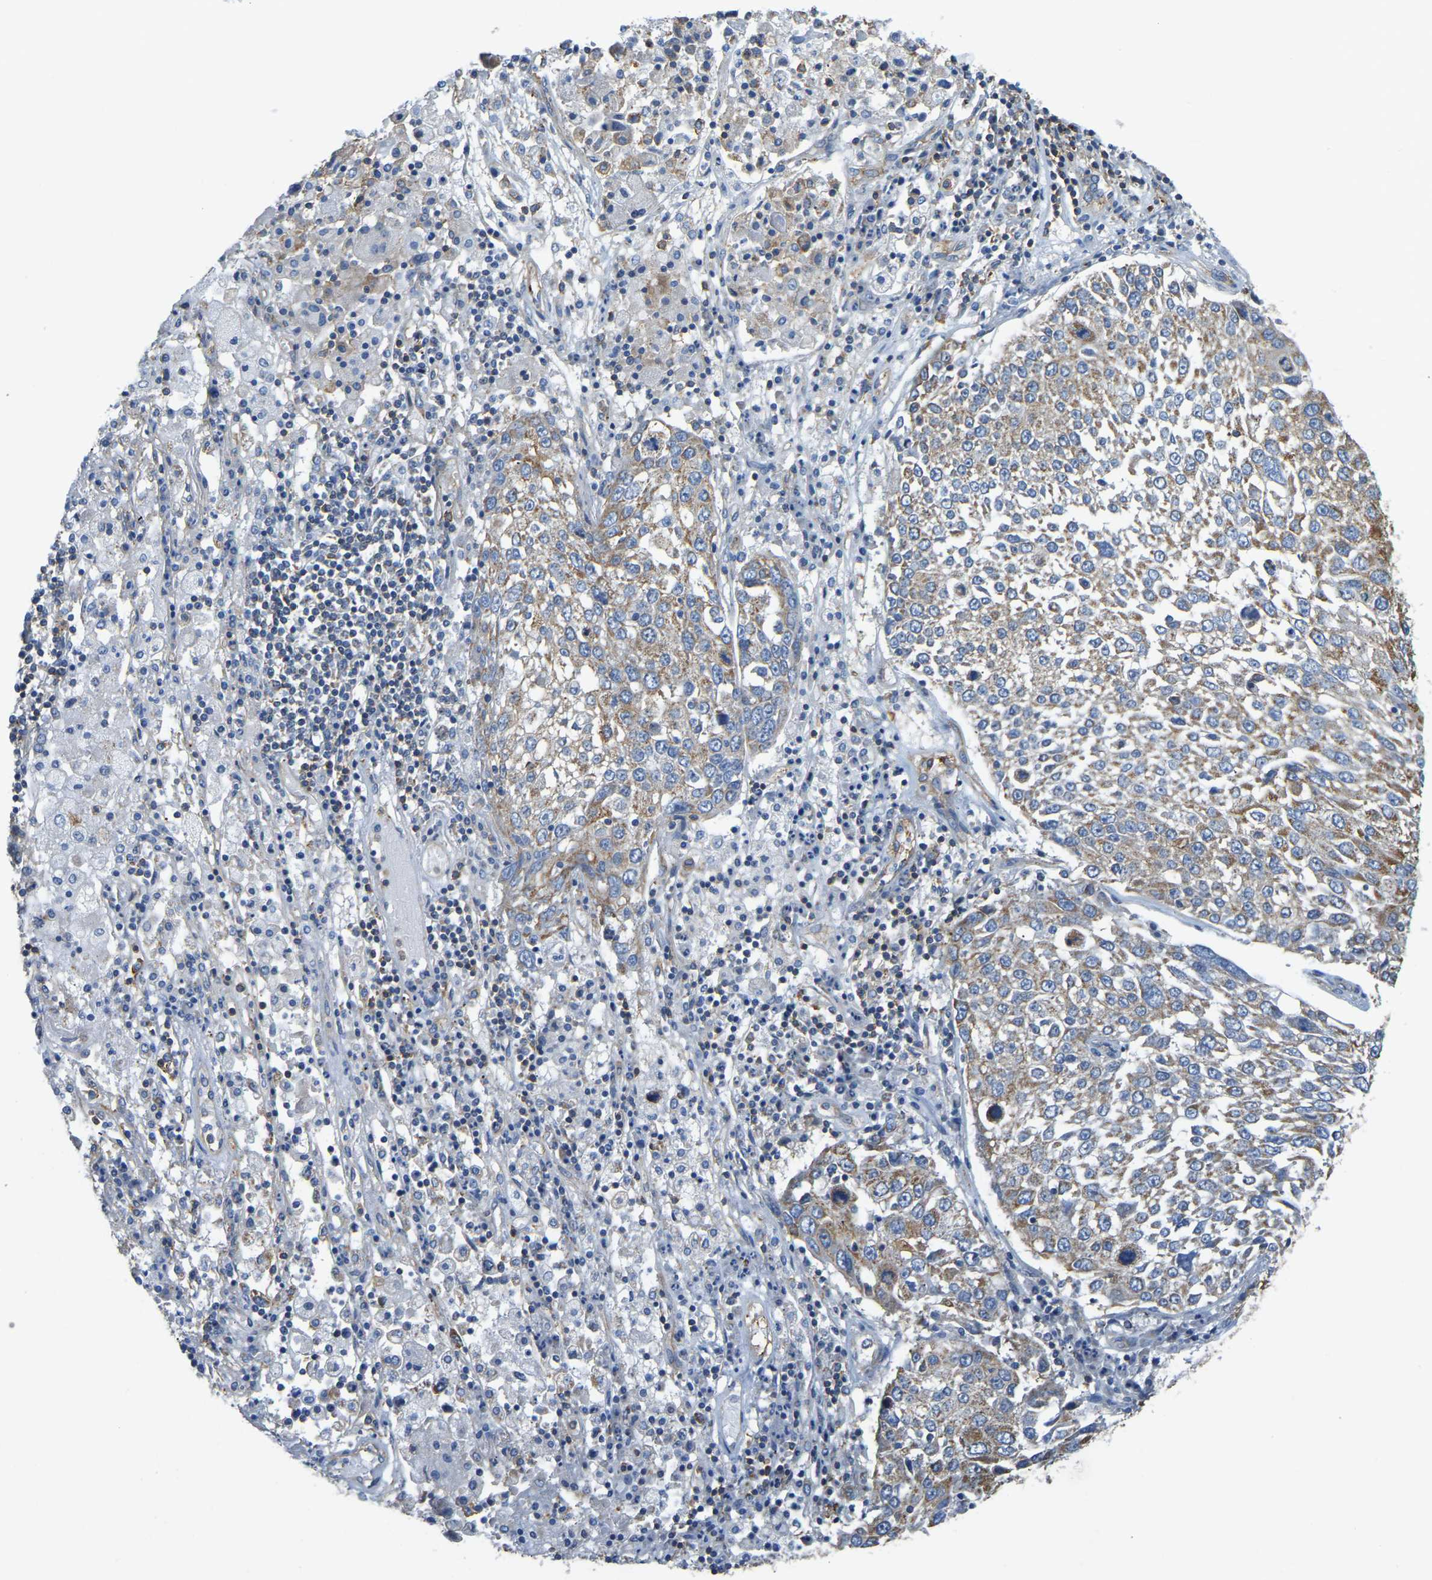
{"staining": {"intensity": "moderate", "quantity": ">75%", "location": "cytoplasmic/membranous"}, "tissue": "lung cancer", "cell_type": "Tumor cells", "image_type": "cancer", "snomed": [{"axis": "morphology", "description": "Squamous cell carcinoma, NOS"}, {"axis": "topography", "description": "Lung"}], "caption": "A high-resolution image shows immunohistochemistry (IHC) staining of lung cancer, which displays moderate cytoplasmic/membranous expression in about >75% of tumor cells.", "gene": "AHNAK", "patient": {"sex": "male", "age": 65}}